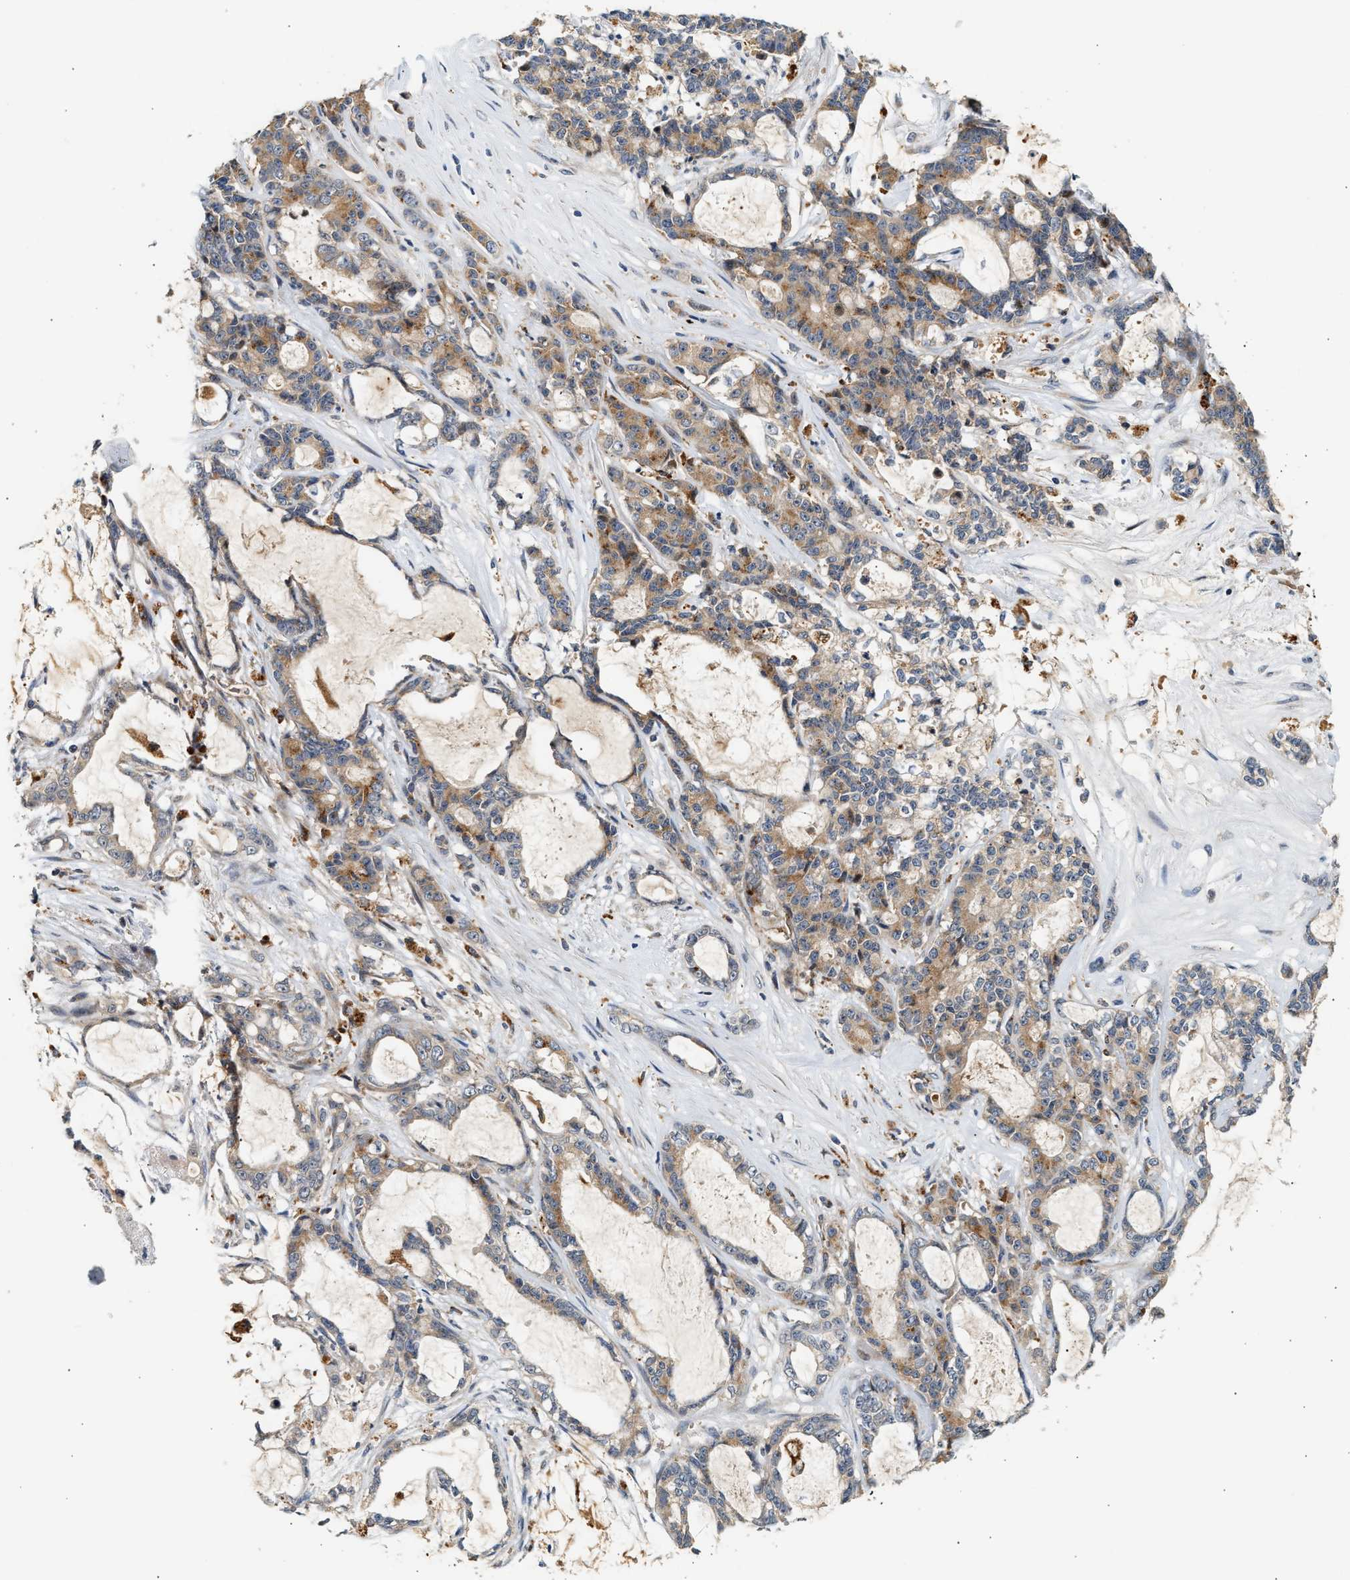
{"staining": {"intensity": "weak", "quantity": ">75%", "location": "cytoplasmic/membranous"}, "tissue": "pancreatic cancer", "cell_type": "Tumor cells", "image_type": "cancer", "snomed": [{"axis": "morphology", "description": "Adenocarcinoma, NOS"}, {"axis": "topography", "description": "Pancreas"}], "caption": "Tumor cells display low levels of weak cytoplasmic/membranous expression in approximately >75% of cells in pancreatic cancer.", "gene": "PLD3", "patient": {"sex": "female", "age": 73}}